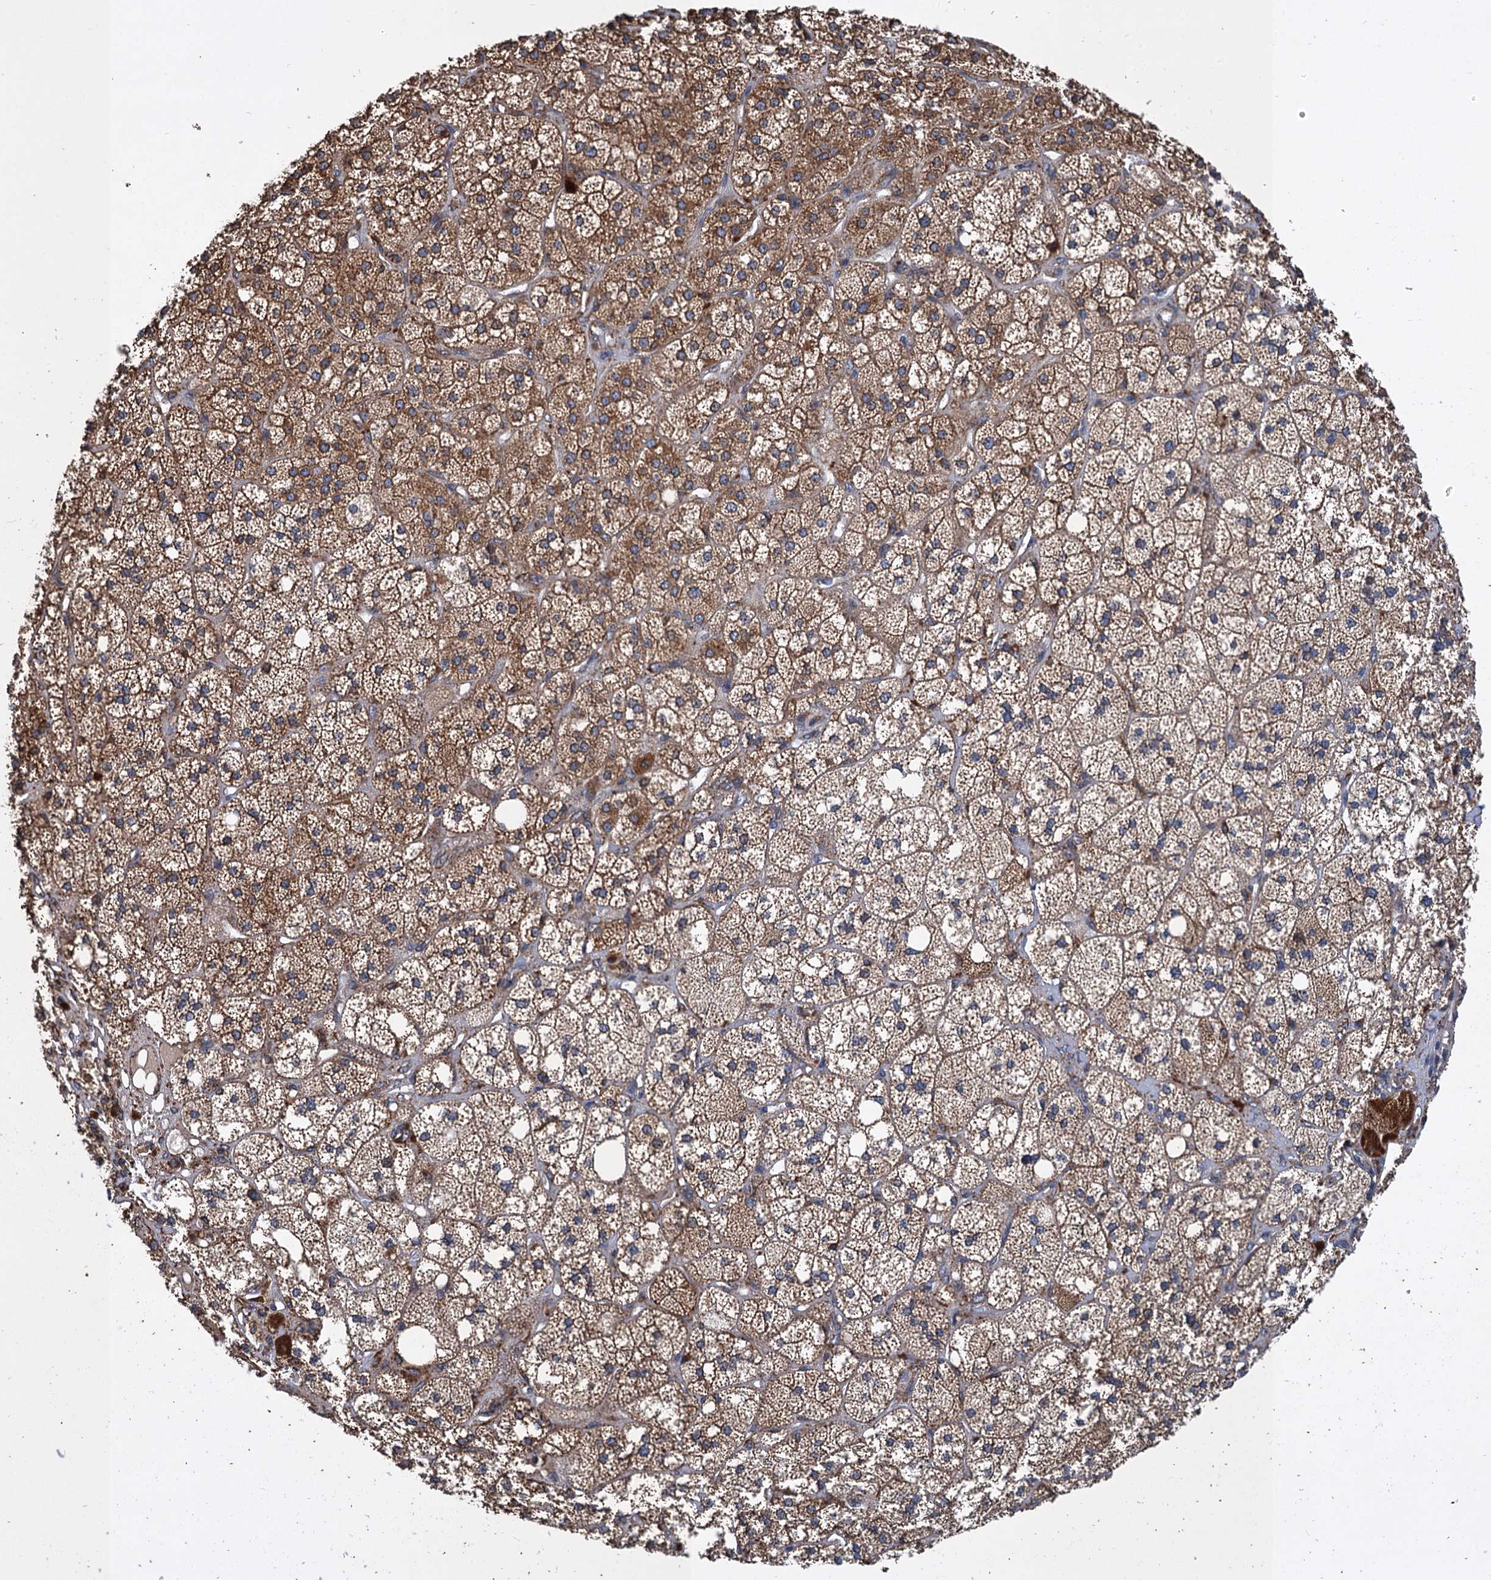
{"staining": {"intensity": "moderate", "quantity": "25%-75%", "location": "cytoplasmic/membranous"}, "tissue": "adrenal gland", "cell_type": "Glandular cells", "image_type": "normal", "snomed": [{"axis": "morphology", "description": "Normal tissue, NOS"}, {"axis": "topography", "description": "Adrenal gland"}], "caption": "DAB (3,3'-diaminobenzidine) immunohistochemical staining of unremarkable adrenal gland demonstrates moderate cytoplasmic/membranous protein staining in approximately 25%-75% of glandular cells. (Stains: DAB in brown, nuclei in blue, Microscopy: brightfield microscopy at high magnification).", "gene": "LINS1", "patient": {"sex": "male", "age": 61}}